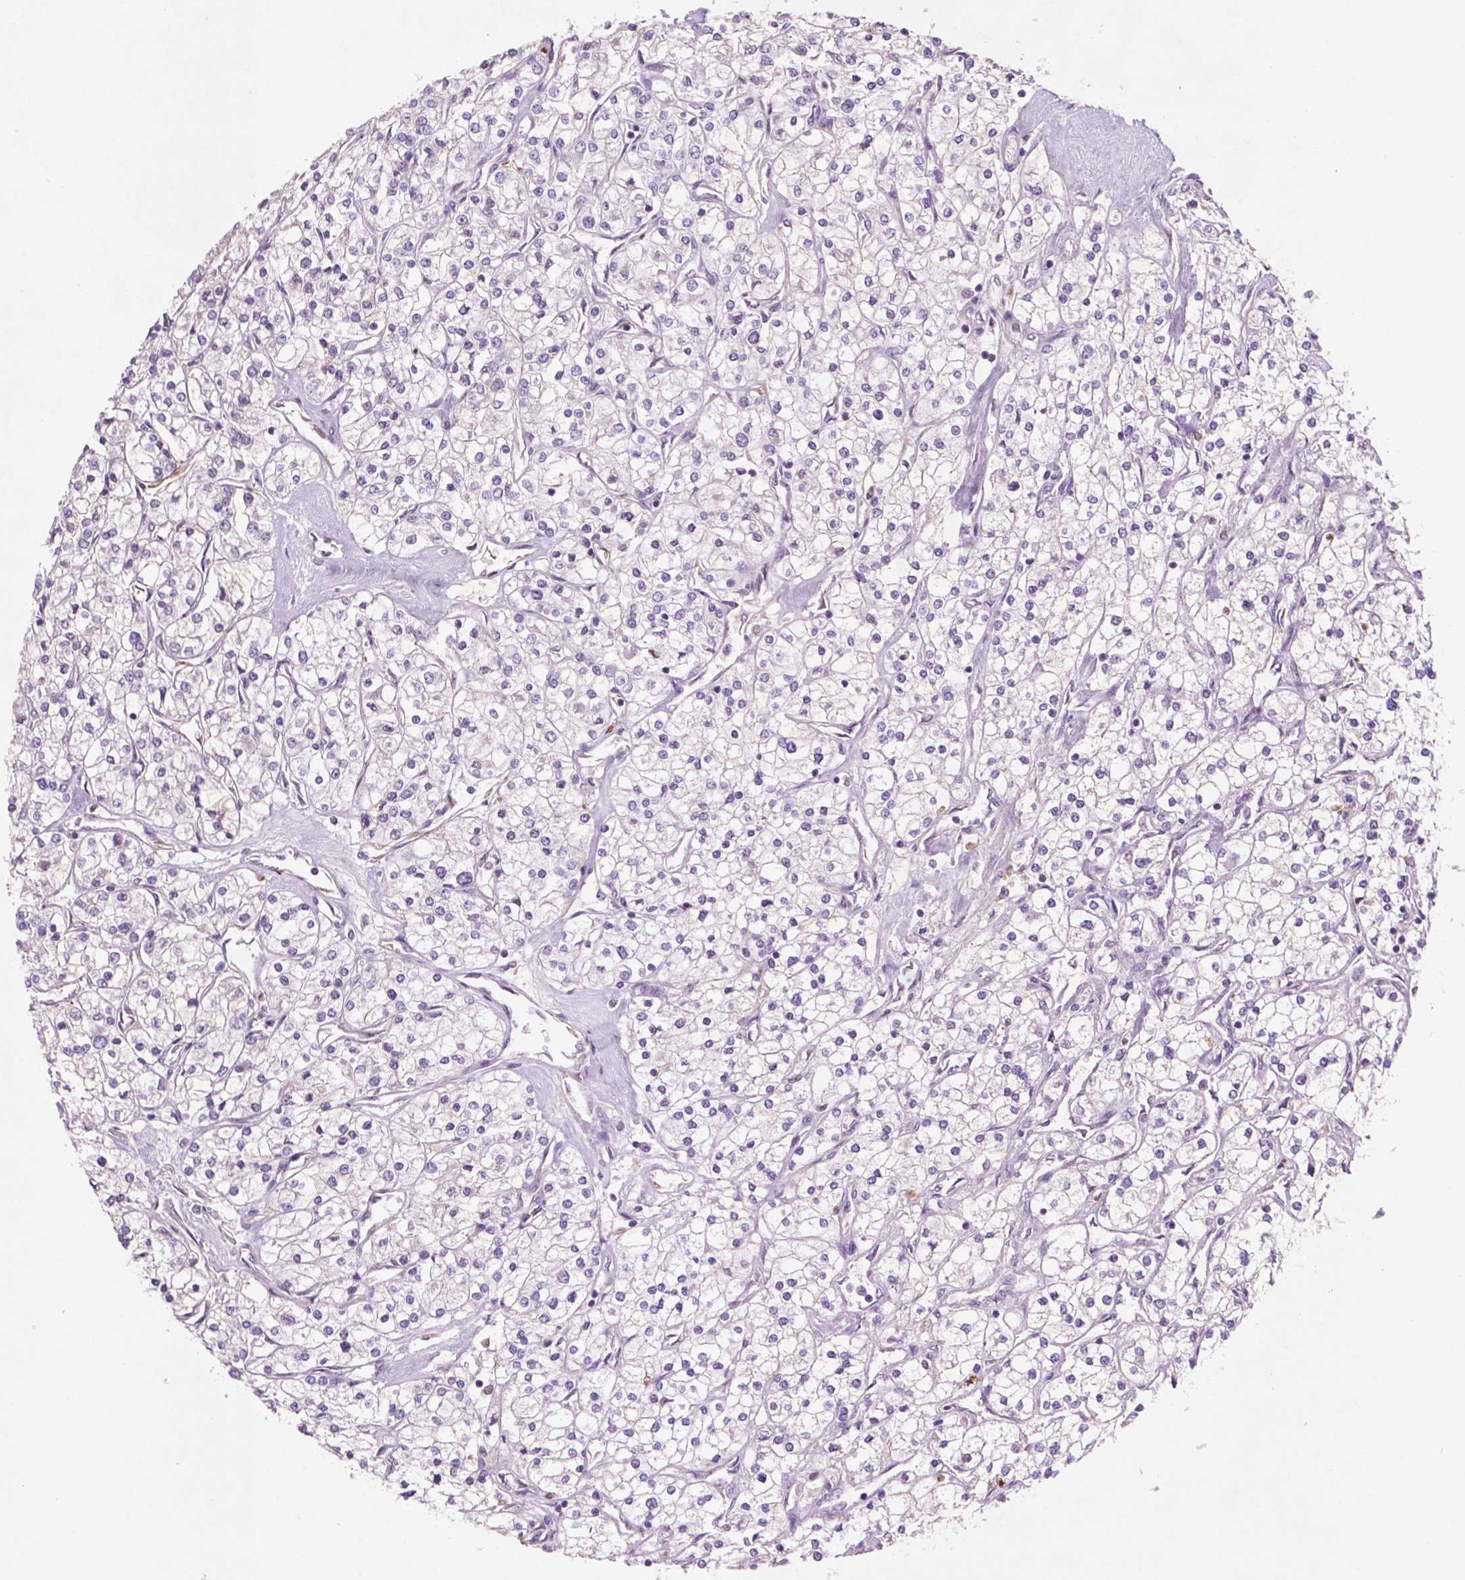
{"staining": {"intensity": "negative", "quantity": "none", "location": "none"}, "tissue": "renal cancer", "cell_type": "Tumor cells", "image_type": "cancer", "snomed": [{"axis": "morphology", "description": "Adenocarcinoma, NOS"}, {"axis": "topography", "description": "Kidney"}], "caption": "Micrograph shows no significant protein staining in tumor cells of renal cancer (adenocarcinoma).", "gene": "CTR9", "patient": {"sex": "male", "age": 80}}